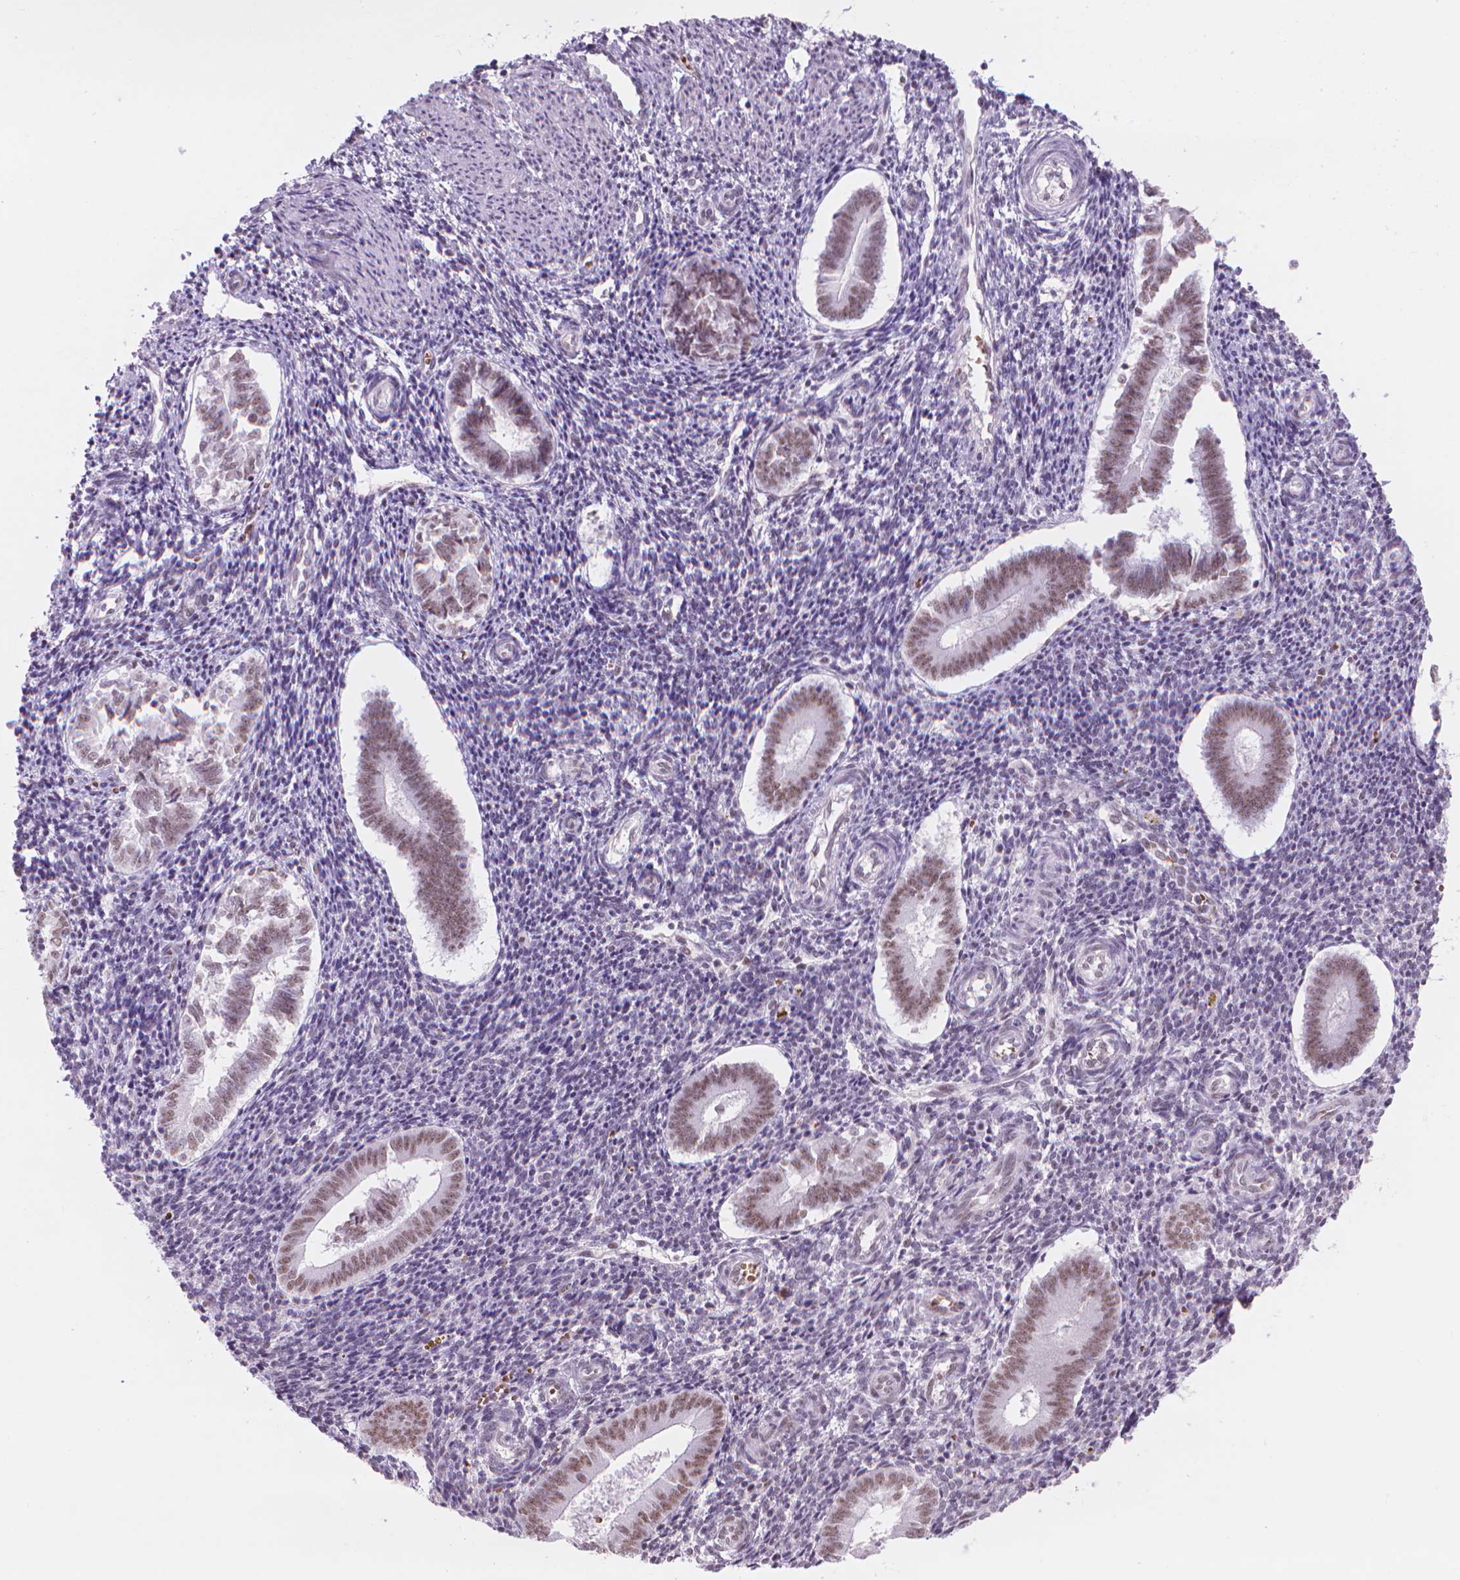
{"staining": {"intensity": "moderate", "quantity": "<25%", "location": "nuclear"}, "tissue": "endometrium", "cell_type": "Cells in endometrial stroma", "image_type": "normal", "snomed": [{"axis": "morphology", "description": "Normal tissue, NOS"}, {"axis": "topography", "description": "Endometrium"}], "caption": "Immunohistochemical staining of normal endometrium displays low levels of moderate nuclear expression in about <25% of cells in endometrial stroma. The staining was performed using DAB to visualize the protein expression in brown, while the nuclei were stained in blue with hematoxylin (Magnification: 20x).", "gene": "POLR3D", "patient": {"sex": "female", "age": 25}}